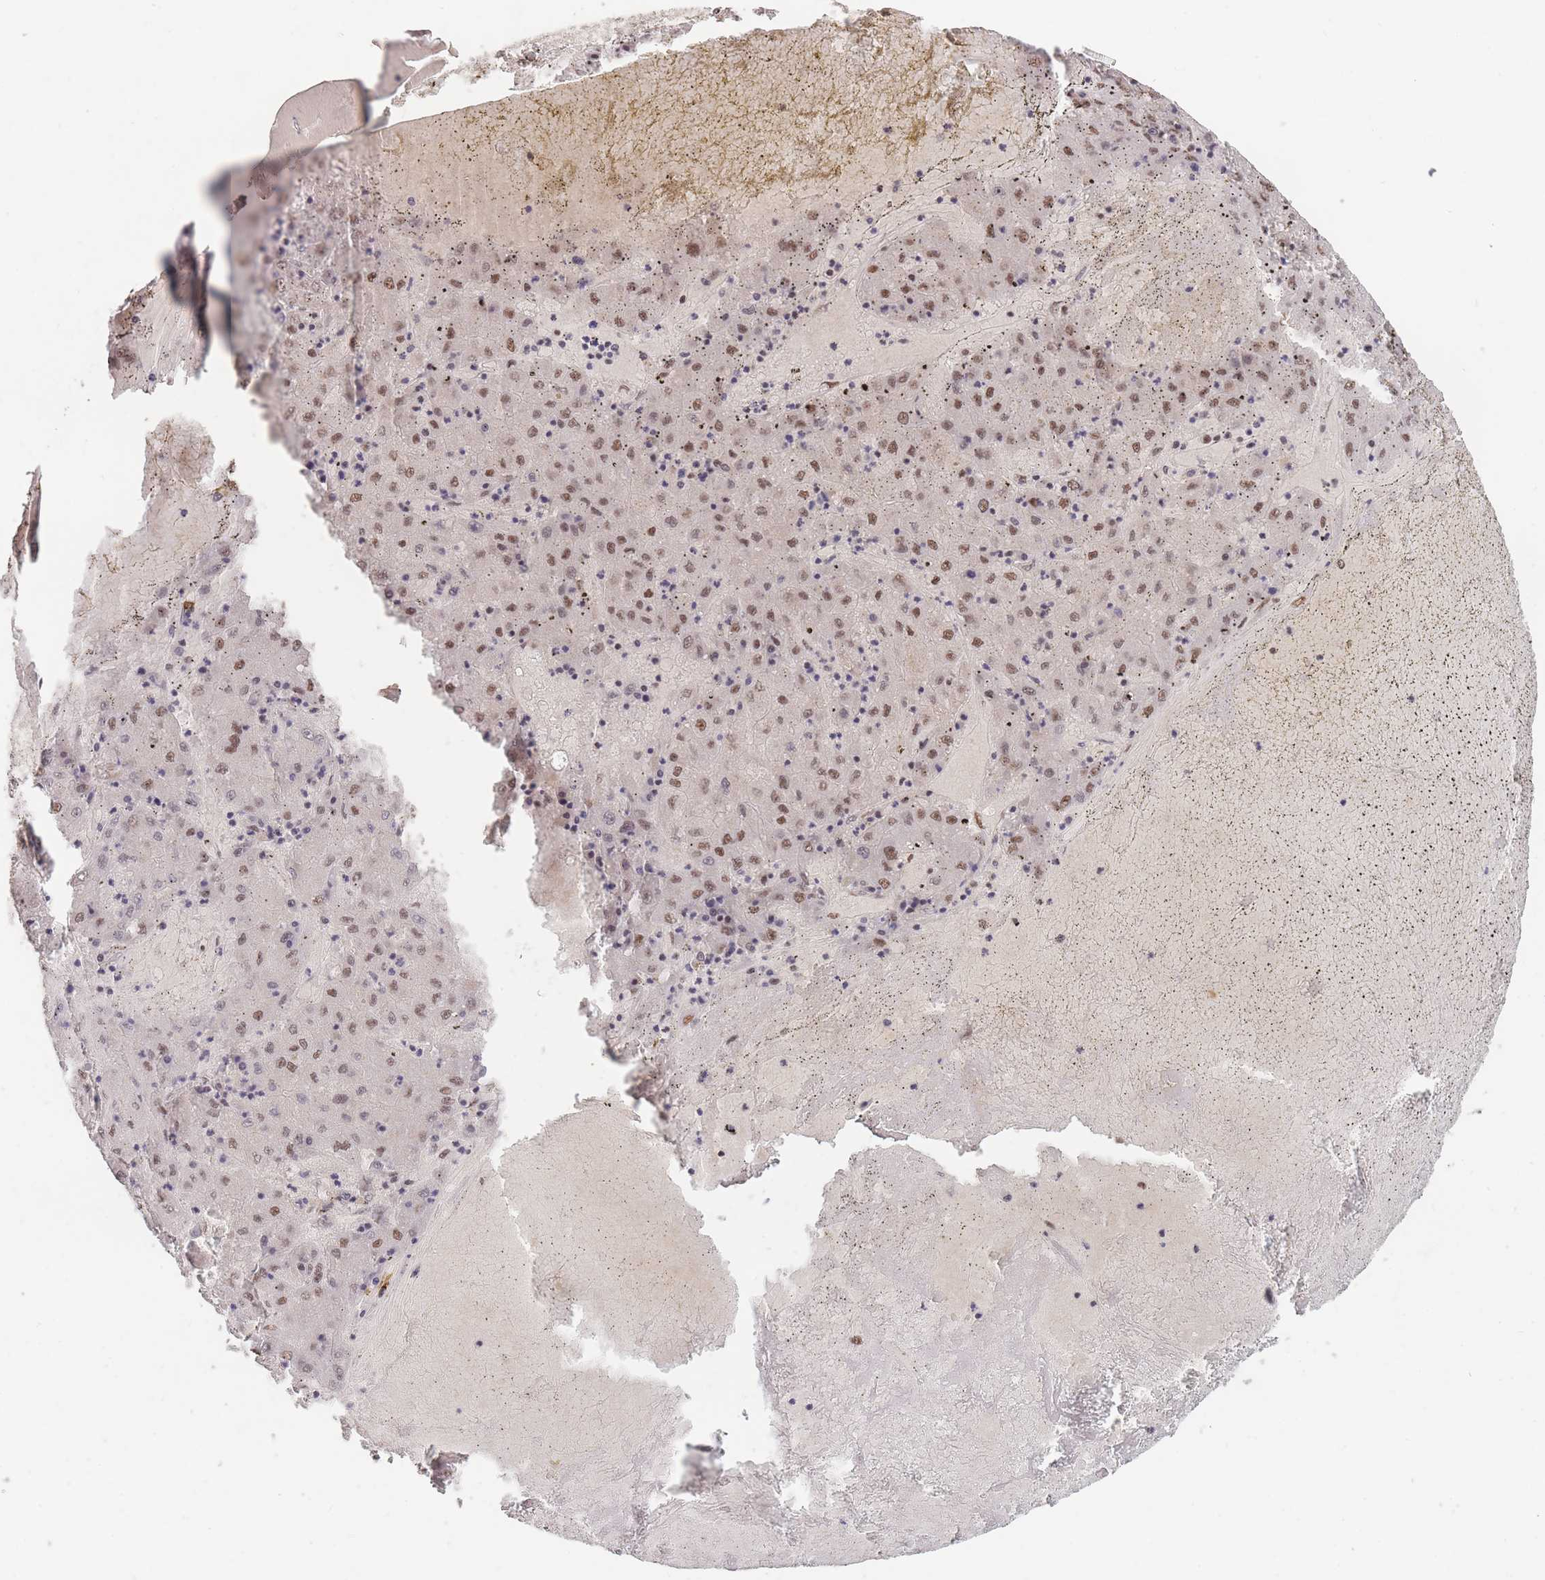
{"staining": {"intensity": "moderate", "quantity": ">75%", "location": "nuclear"}, "tissue": "liver cancer", "cell_type": "Tumor cells", "image_type": "cancer", "snomed": [{"axis": "morphology", "description": "Carcinoma, Hepatocellular, NOS"}, {"axis": "topography", "description": "Liver"}], "caption": "Human hepatocellular carcinoma (liver) stained for a protein (brown) displays moderate nuclear positive positivity in about >75% of tumor cells.", "gene": "SNRPA1", "patient": {"sex": "male", "age": 72}}